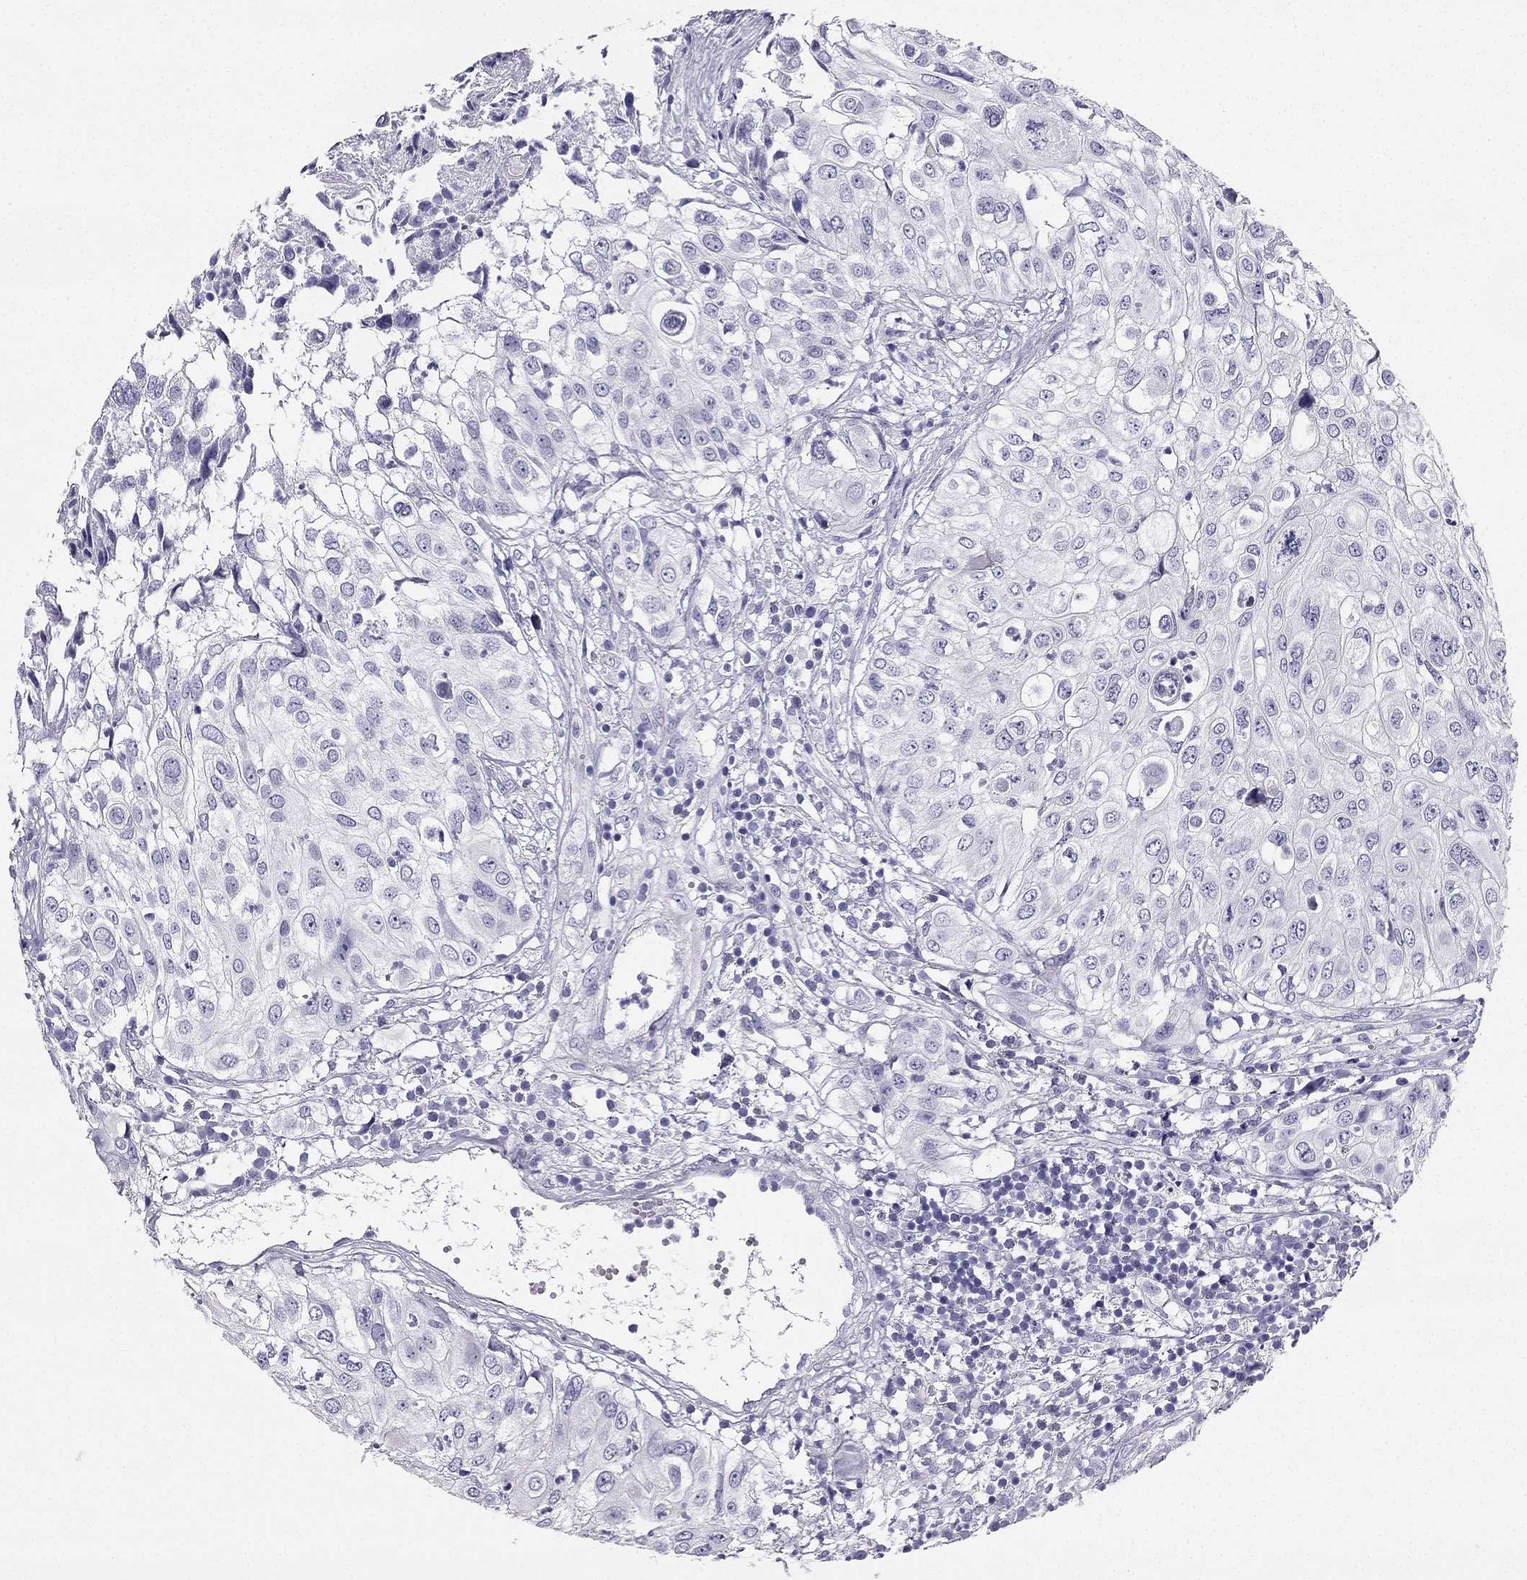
{"staining": {"intensity": "negative", "quantity": "none", "location": "none"}, "tissue": "urothelial cancer", "cell_type": "Tumor cells", "image_type": "cancer", "snomed": [{"axis": "morphology", "description": "Urothelial carcinoma, High grade"}, {"axis": "topography", "description": "Urinary bladder"}], "caption": "Tumor cells are negative for protein expression in human high-grade urothelial carcinoma.", "gene": "TFF3", "patient": {"sex": "female", "age": 79}}